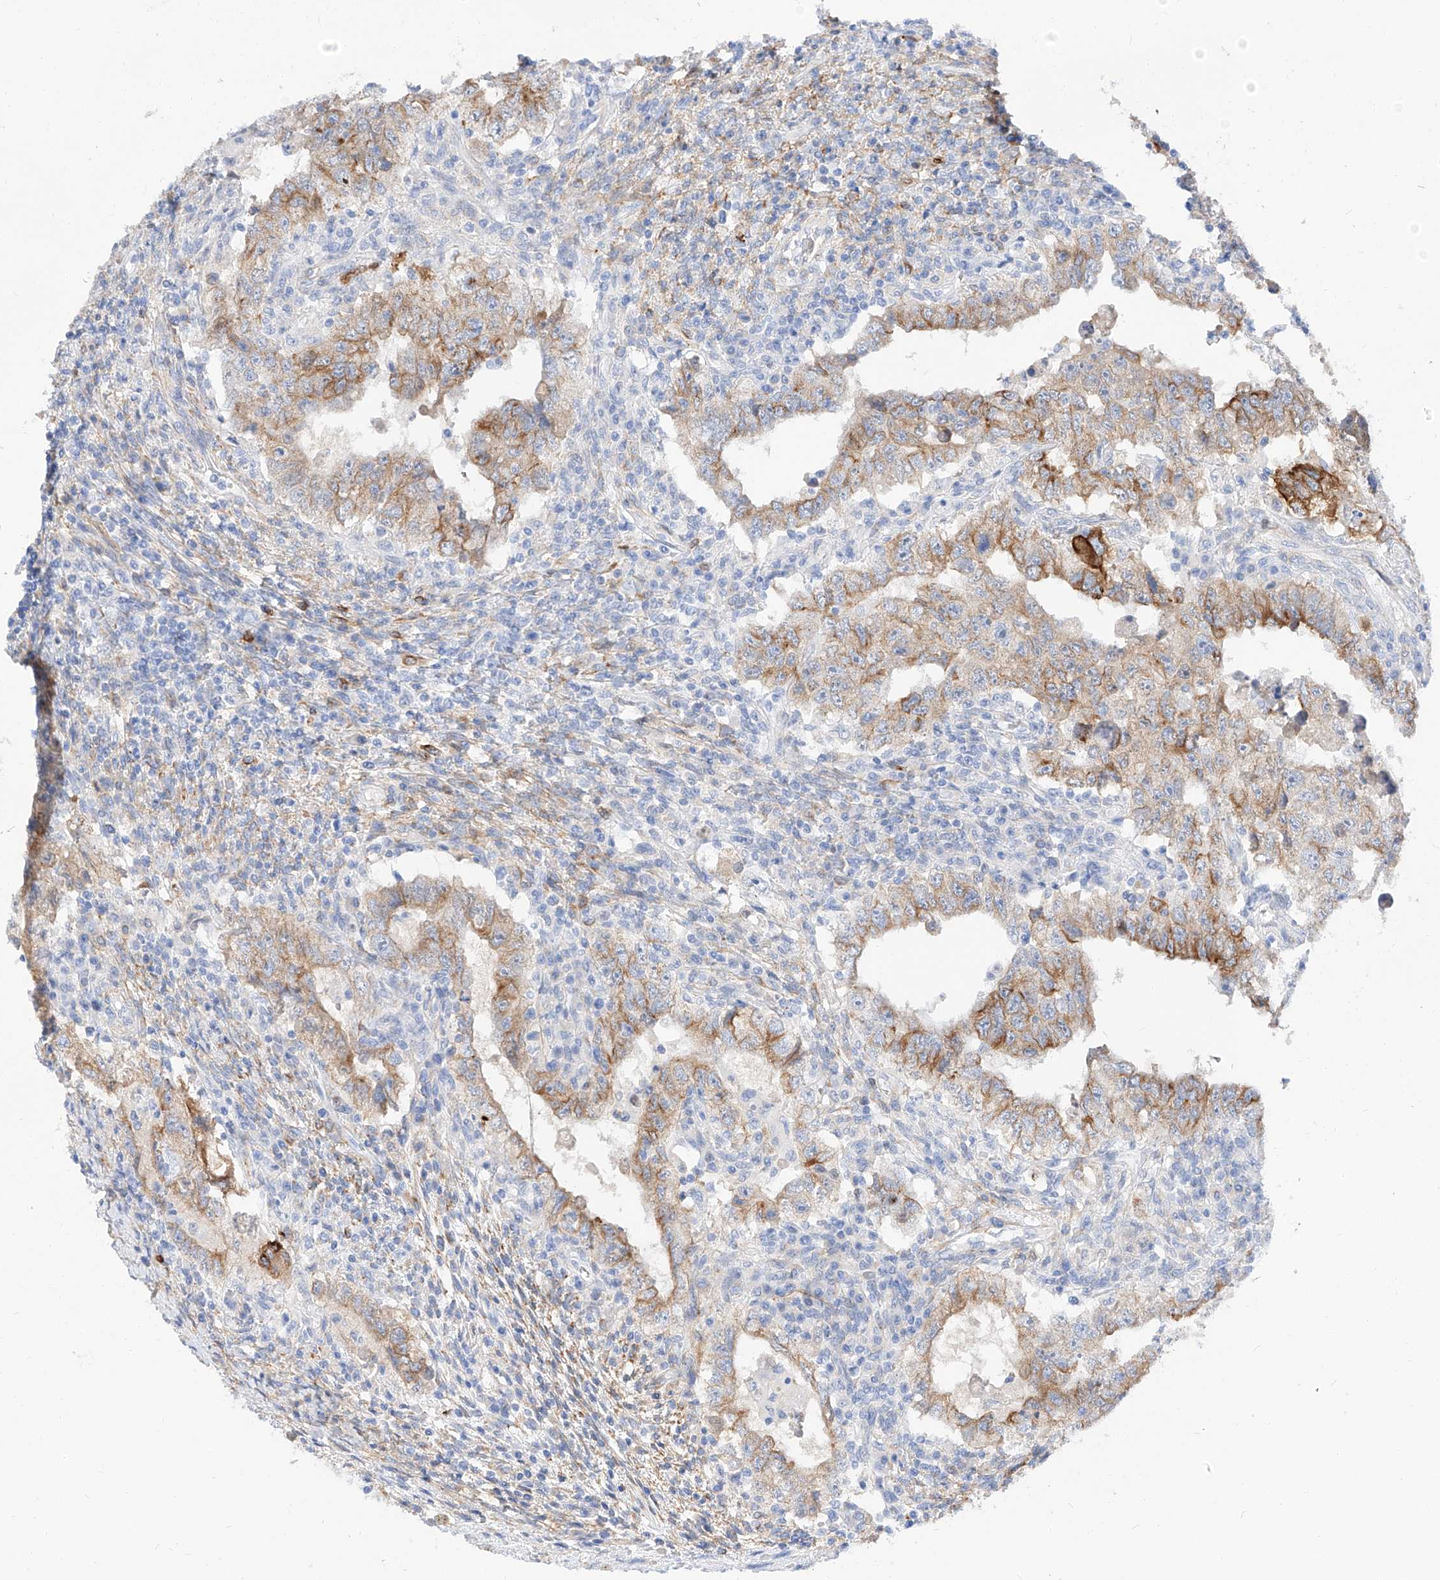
{"staining": {"intensity": "moderate", "quantity": ">75%", "location": "cytoplasmic/membranous"}, "tissue": "testis cancer", "cell_type": "Tumor cells", "image_type": "cancer", "snomed": [{"axis": "morphology", "description": "Carcinoma, Embryonal, NOS"}, {"axis": "topography", "description": "Testis"}], "caption": "Tumor cells demonstrate medium levels of moderate cytoplasmic/membranous positivity in approximately >75% of cells in testis embryonal carcinoma. (brown staining indicates protein expression, while blue staining denotes nuclei).", "gene": "MAP7", "patient": {"sex": "male", "age": 26}}